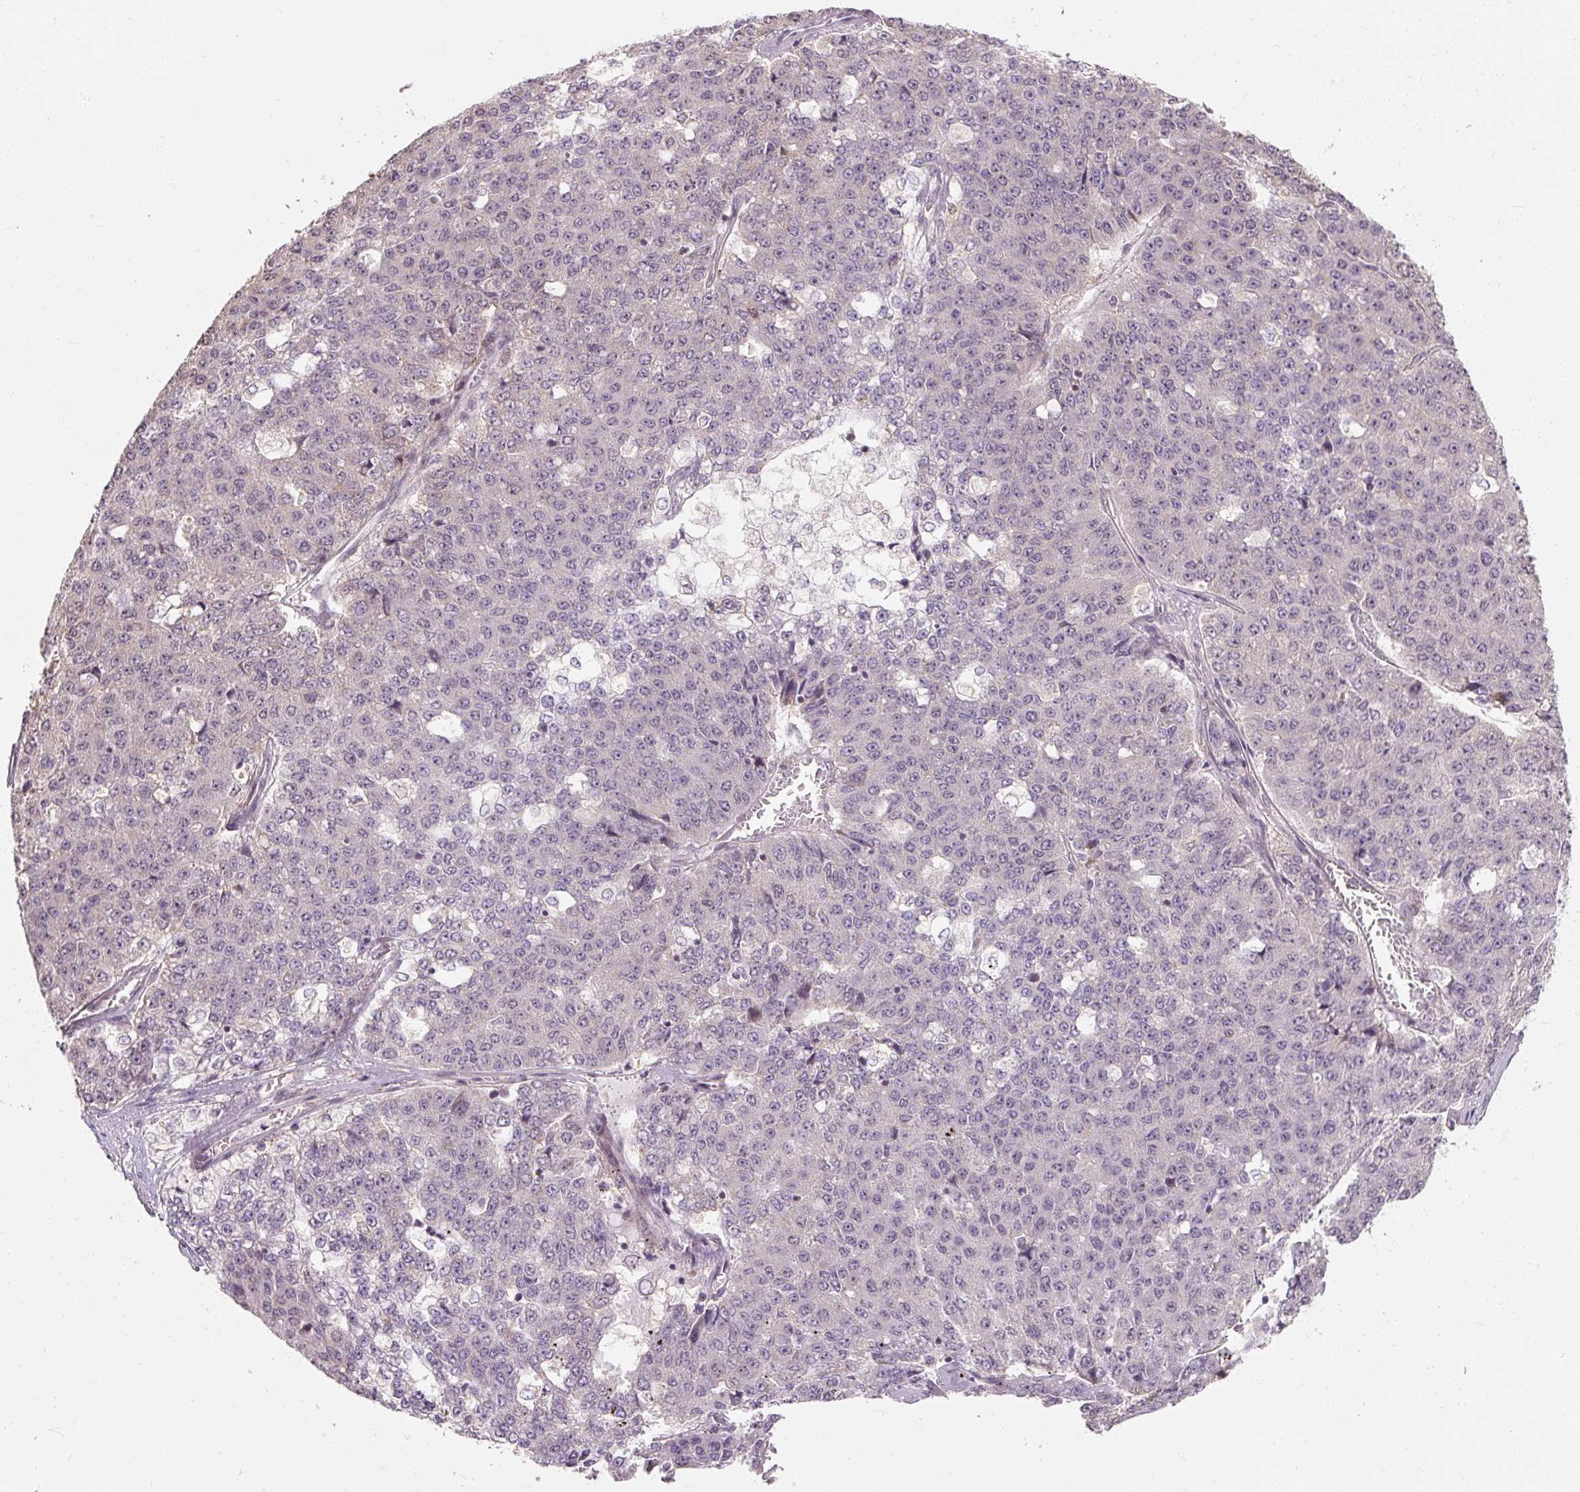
{"staining": {"intensity": "negative", "quantity": "none", "location": "none"}, "tissue": "pancreatic cancer", "cell_type": "Tumor cells", "image_type": "cancer", "snomed": [{"axis": "morphology", "description": "Adenocarcinoma, NOS"}, {"axis": "topography", "description": "Pancreas"}], "caption": "Immunohistochemical staining of pancreatic adenocarcinoma exhibits no significant expression in tumor cells.", "gene": "RB1CC1", "patient": {"sex": "male", "age": 50}}